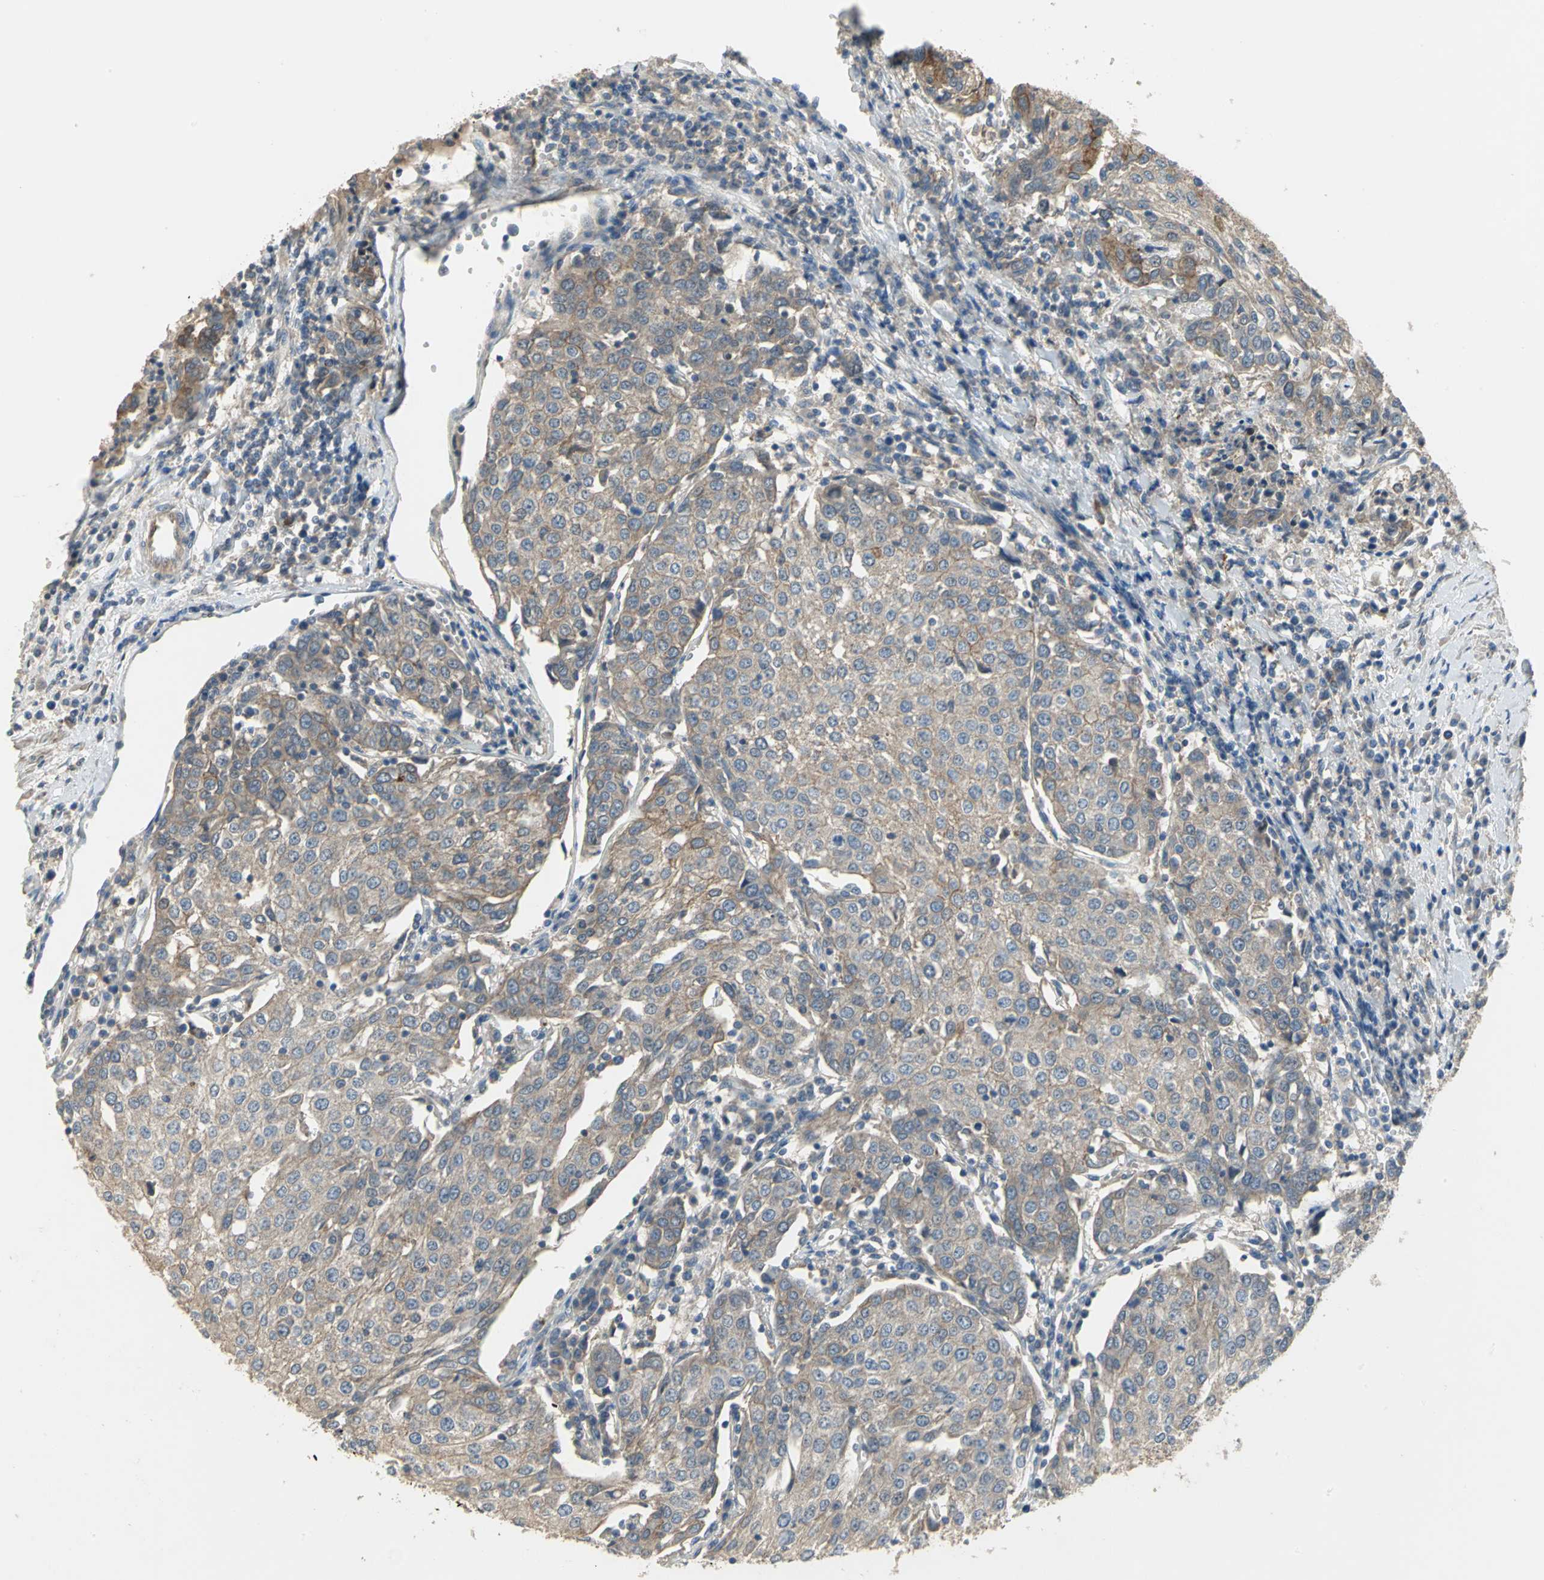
{"staining": {"intensity": "moderate", "quantity": ">75%", "location": "cytoplasmic/membranous"}, "tissue": "urothelial cancer", "cell_type": "Tumor cells", "image_type": "cancer", "snomed": [{"axis": "morphology", "description": "Urothelial carcinoma, High grade"}, {"axis": "topography", "description": "Urinary bladder"}], "caption": "Human urothelial cancer stained for a protein (brown) reveals moderate cytoplasmic/membranous positive expression in approximately >75% of tumor cells.", "gene": "MET", "patient": {"sex": "female", "age": 85}}